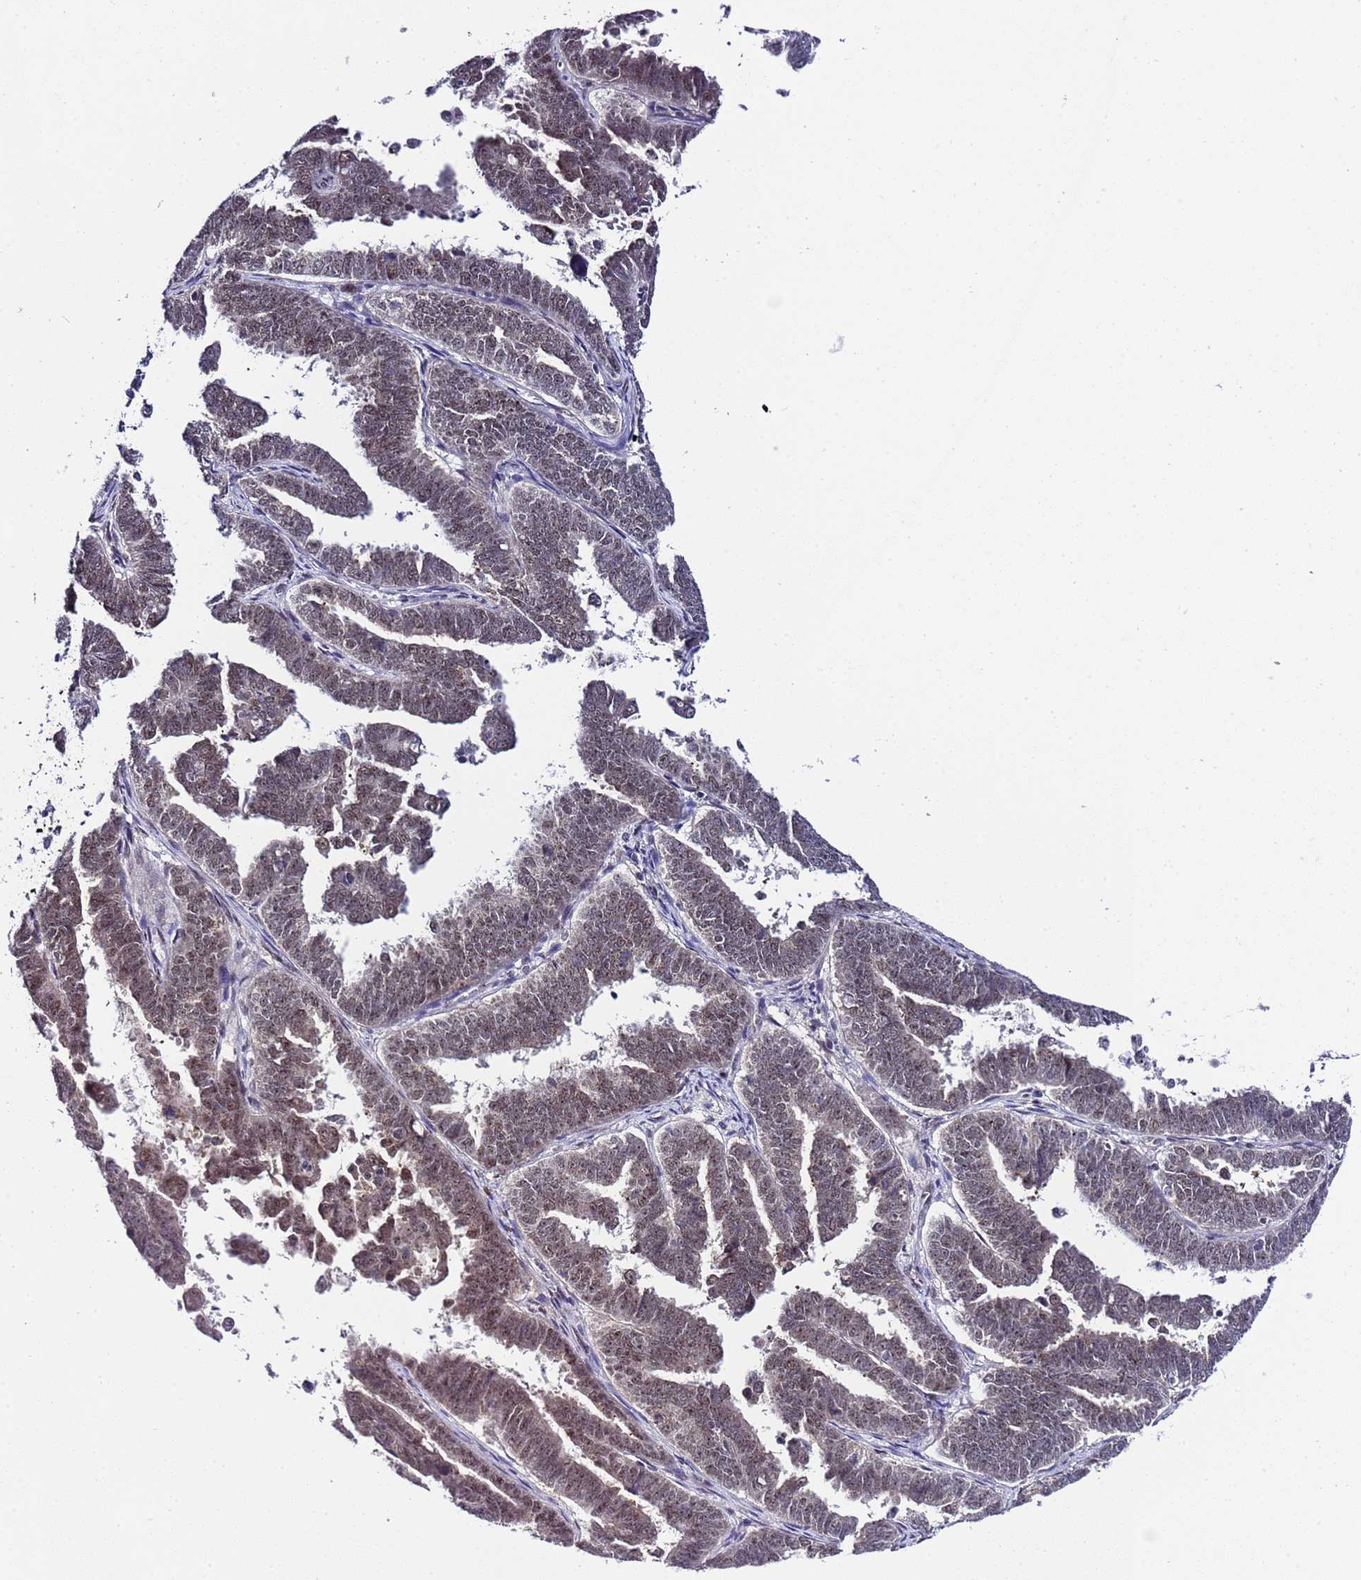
{"staining": {"intensity": "moderate", "quantity": "25%-75%", "location": "nuclear"}, "tissue": "endometrial cancer", "cell_type": "Tumor cells", "image_type": "cancer", "snomed": [{"axis": "morphology", "description": "Adenocarcinoma, NOS"}, {"axis": "topography", "description": "Endometrium"}], "caption": "The immunohistochemical stain shows moderate nuclear expression in tumor cells of adenocarcinoma (endometrial) tissue.", "gene": "C19orf47", "patient": {"sex": "female", "age": 75}}